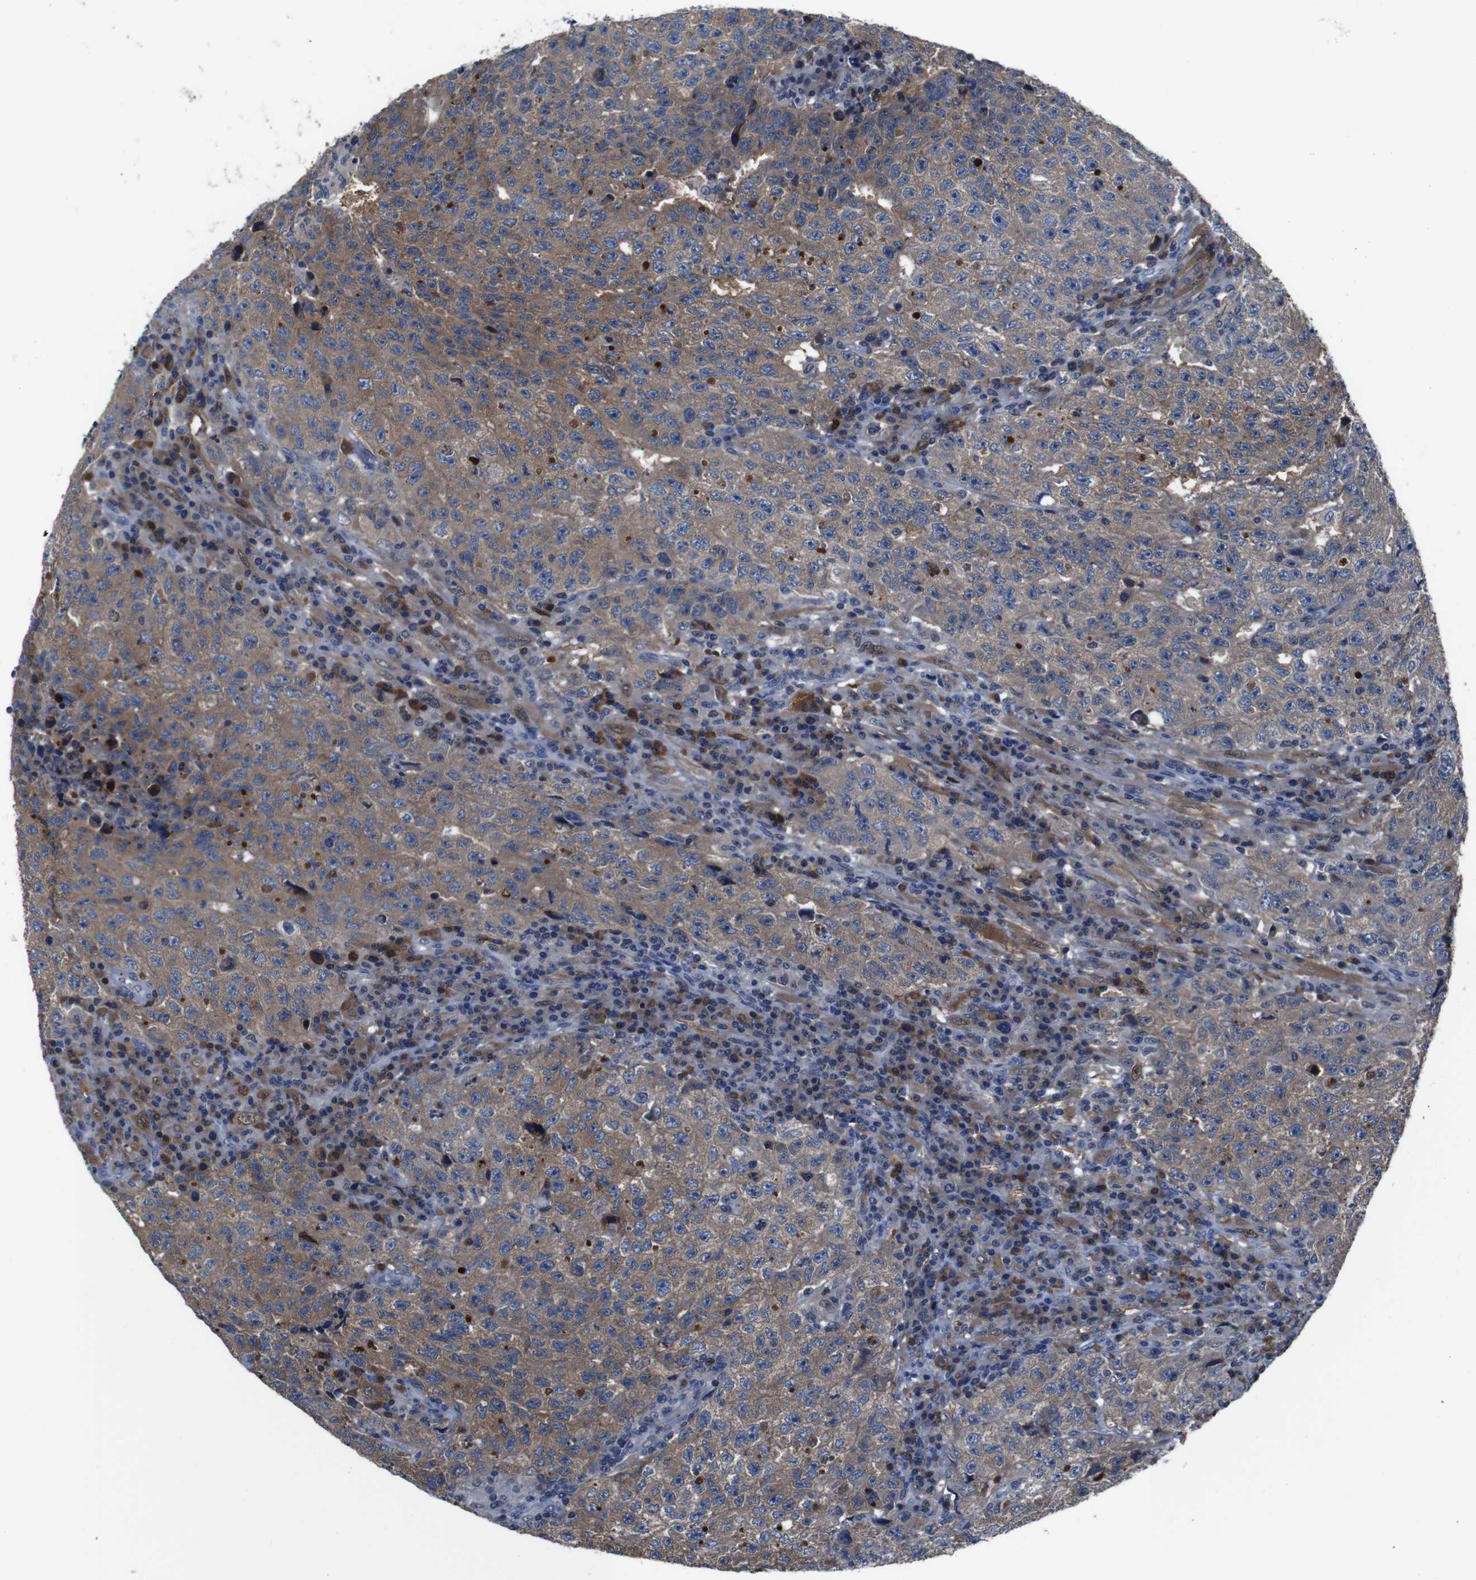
{"staining": {"intensity": "moderate", "quantity": ">75%", "location": "cytoplasmic/membranous"}, "tissue": "testis cancer", "cell_type": "Tumor cells", "image_type": "cancer", "snomed": [{"axis": "morphology", "description": "Necrosis, NOS"}, {"axis": "morphology", "description": "Carcinoma, Embryonal, NOS"}, {"axis": "topography", "description": "Testis"}], "caption": "About >75% of tumor cells in testis cancer reveal moderate cytoplasmic/membranous protein expression as visualized by brown immunohistochemical staining.", "gene": "SEMA4B", "patient": {"sex": "male", "age": 19}}